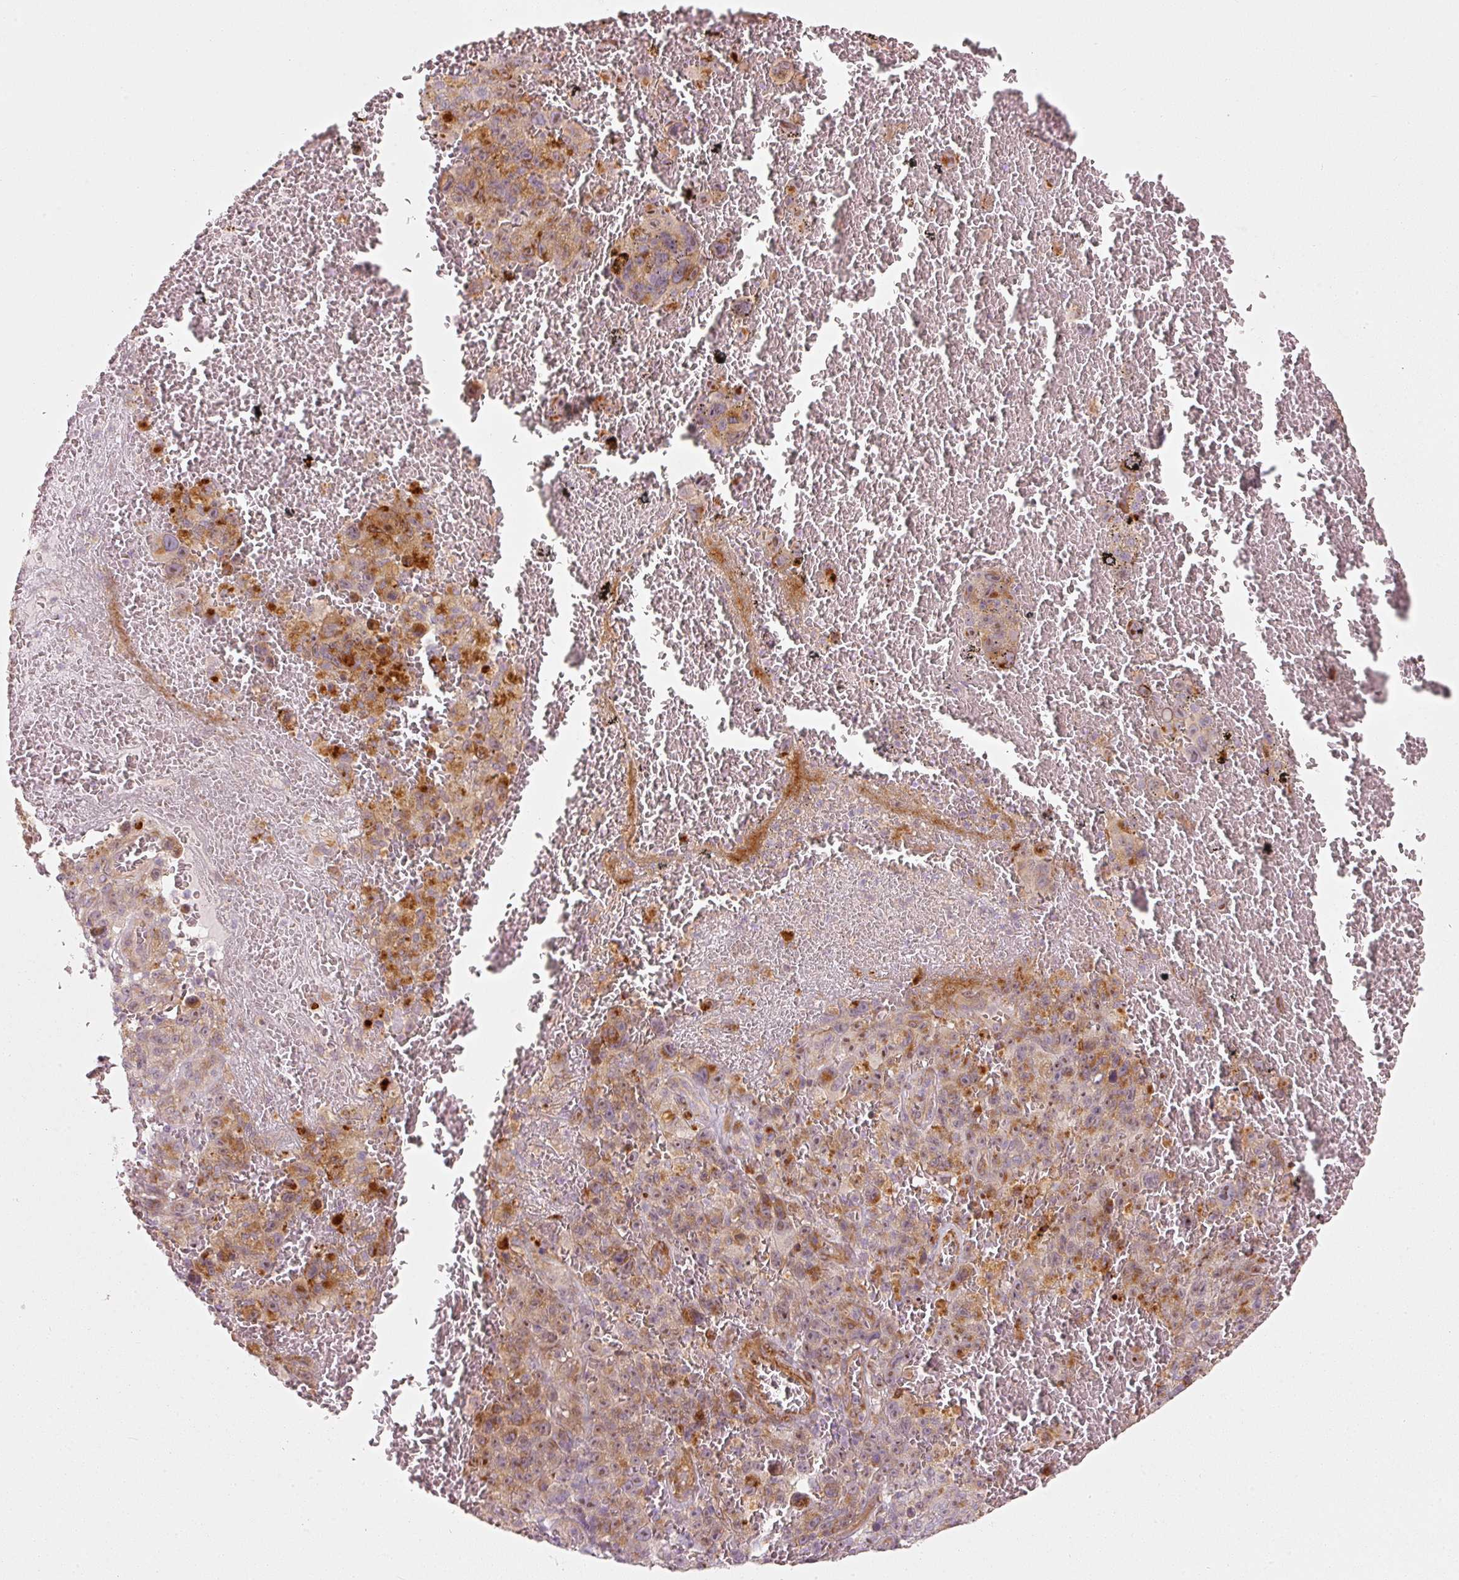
{"staining": {"intensity": "moderate", "quantity": ">75%", "location": "cytoplasmic/membranous"}, "tissue": "melanoma", "cell_type": "Tumor cells", "image_type": "cancer", "snomed": [{"axis": "morphology", "description": "Malignant melanoma, NOS"}, {"axis": "topography", "description": "Skin"}], "caption": "About >75% of tumor cells in human malignant melanoma reveal moderate cytoplasmic/membranous protein expression as visualized by brown immunohistochemical staining.", "gene": "KCNQ1", "patient": {"sex": "female", "age": 82}}